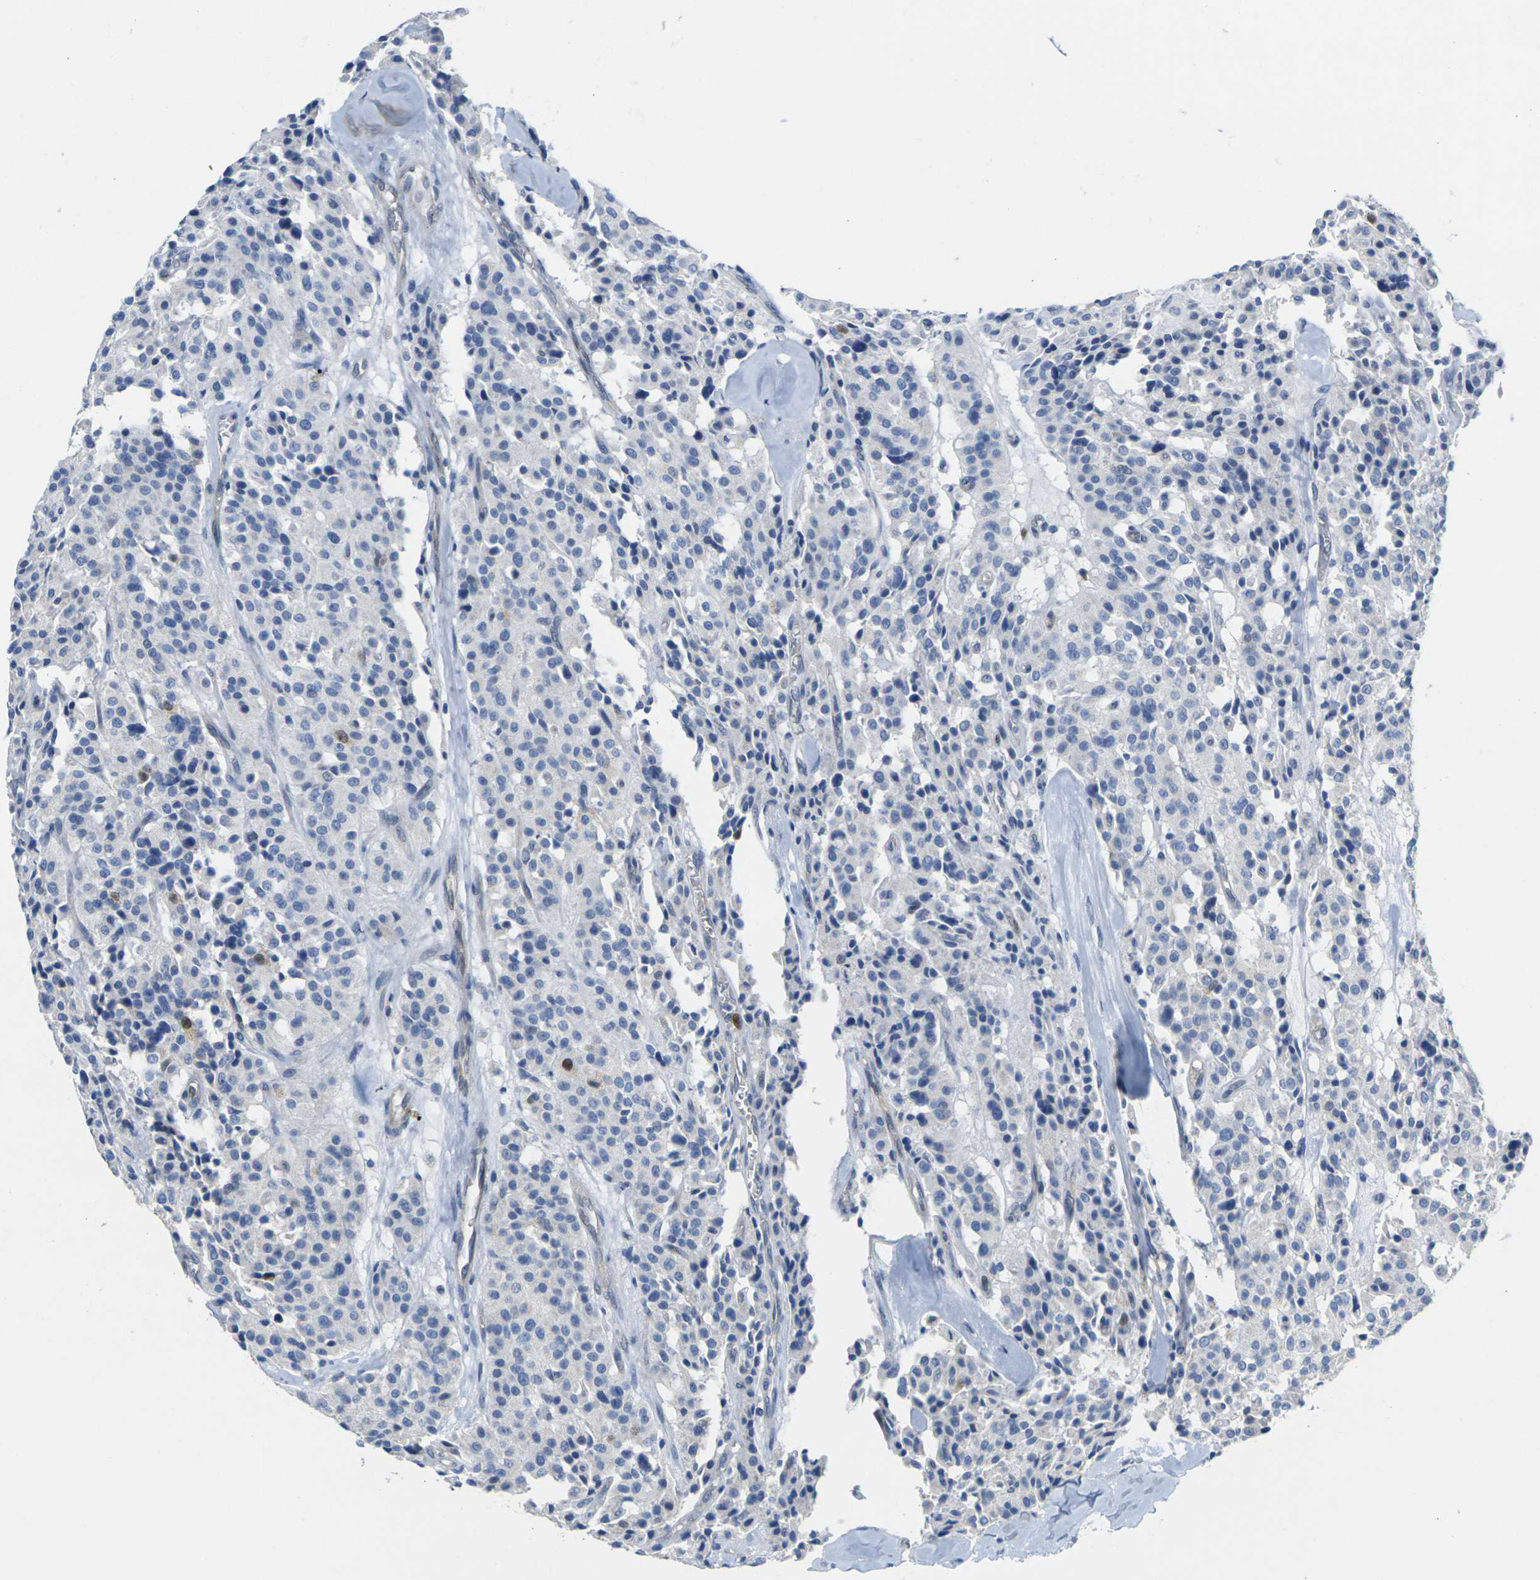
{"staining": {"intensity": "moderate", "quantity": "<25%", "location": "nuclear"}, "tissue": "carcinoid", "cell_type": "Tumor cells", "image_type": "cancer", "snomed": [{"axis": "morphology", "description": "Carcinoid, malignant, NOS"}, {"axis": "topography", "description": "Lung"}], "caption": "Carcinoid (malignant) tissue exhibits moderate nuclear positivity in about <25% of tumor cells, visualized by immunohistochemistry.", "gene": "CDK2", "patient": {"sex": "male", "age": 30}}